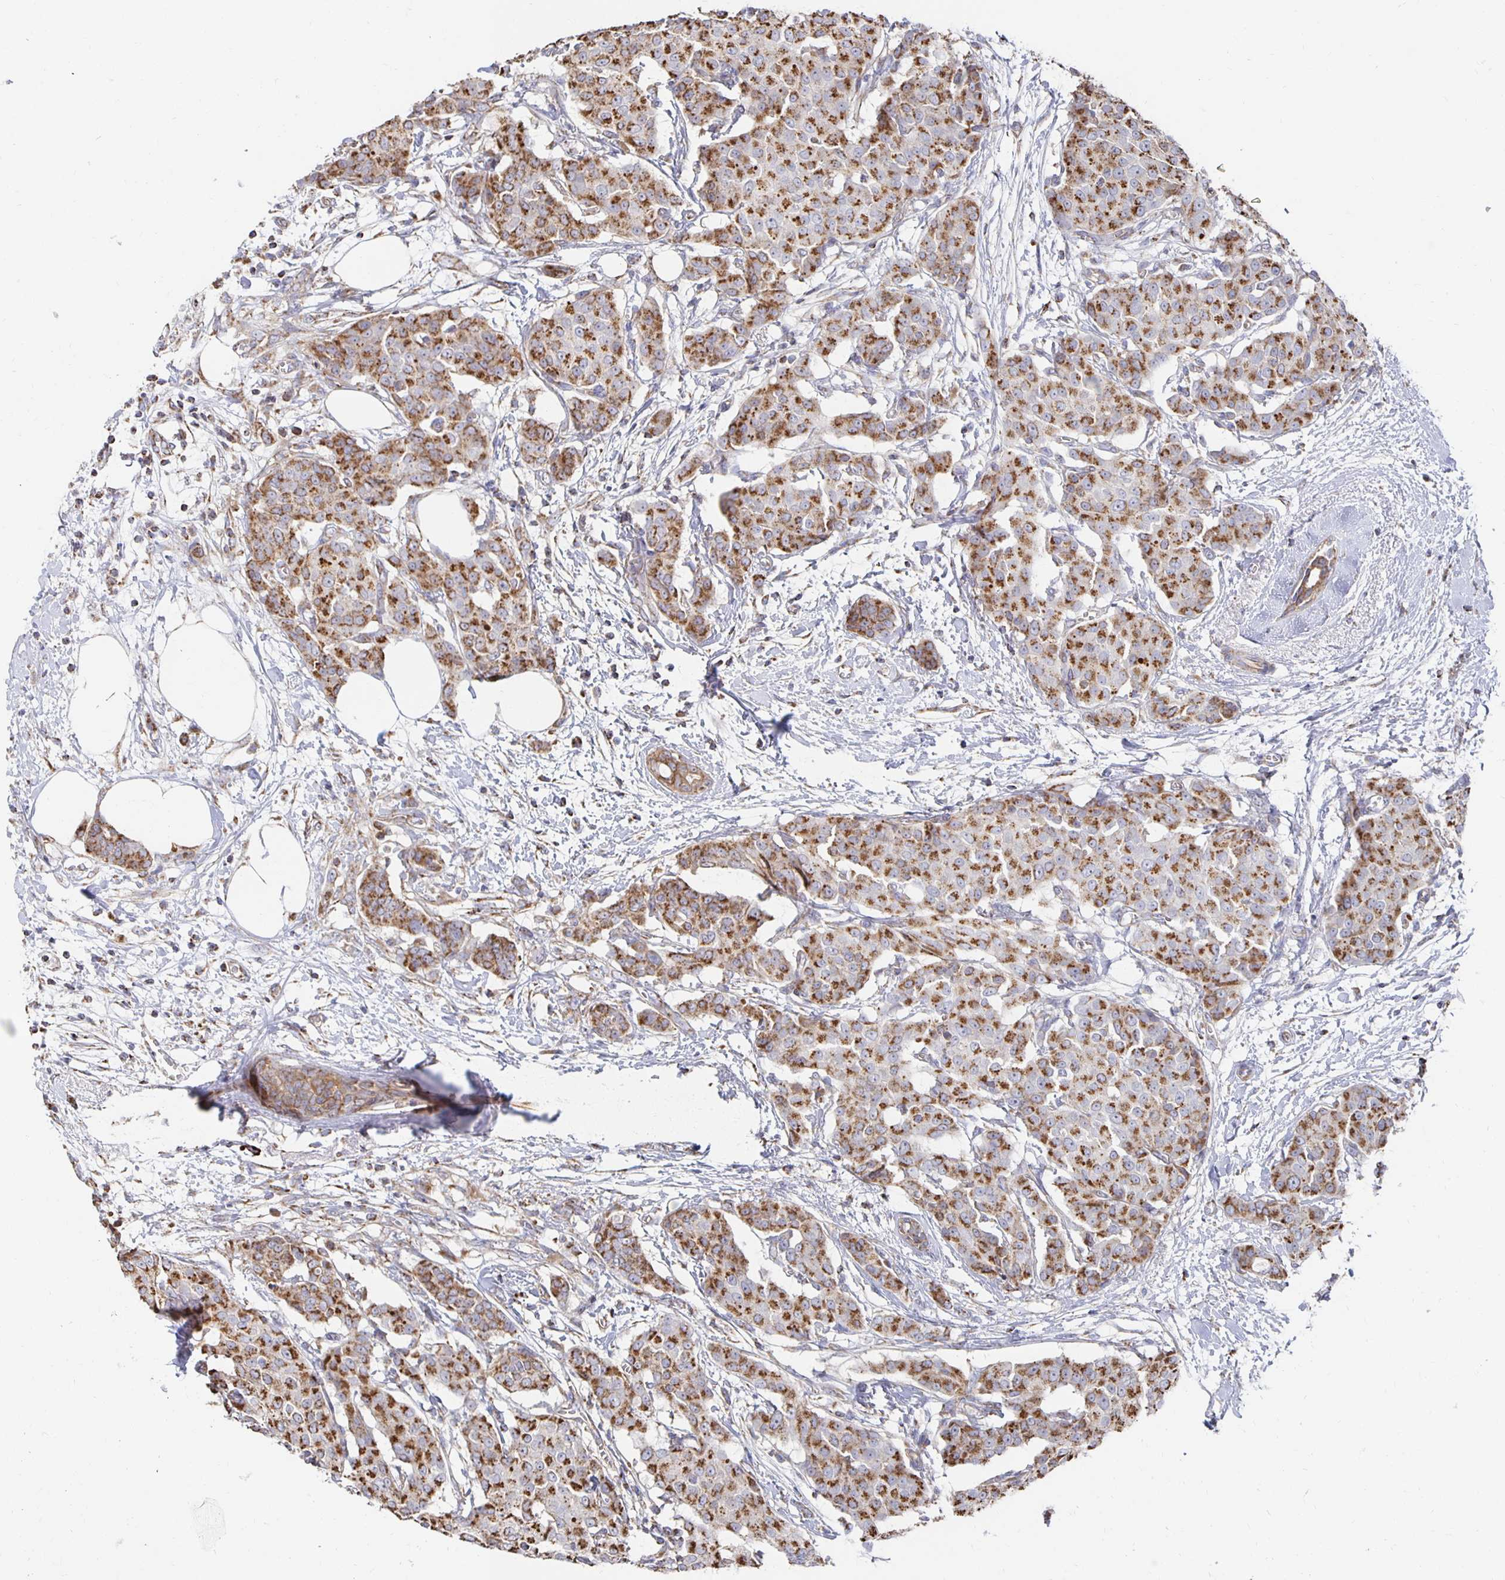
{"staining": {"intensity": "moderate", "quantity": ">75%", "location": "cytoplasmic/membranous"}, "tissue": "breast cancer", "cell_type": "Tumor cells", "image_type": "cancer", "snomed": [{"axis": "morphology", "description": "Duct carcinoma"}, {"axis": "topography", "description": "Breast"}], "caption": "Moderate cytoplasmic/membranous protein positivity is appreciated in approximately >75% of tumor cells in breast cancer.", "gene": "NKX2-8", "patient": {"sex": "female", "age": 91}}